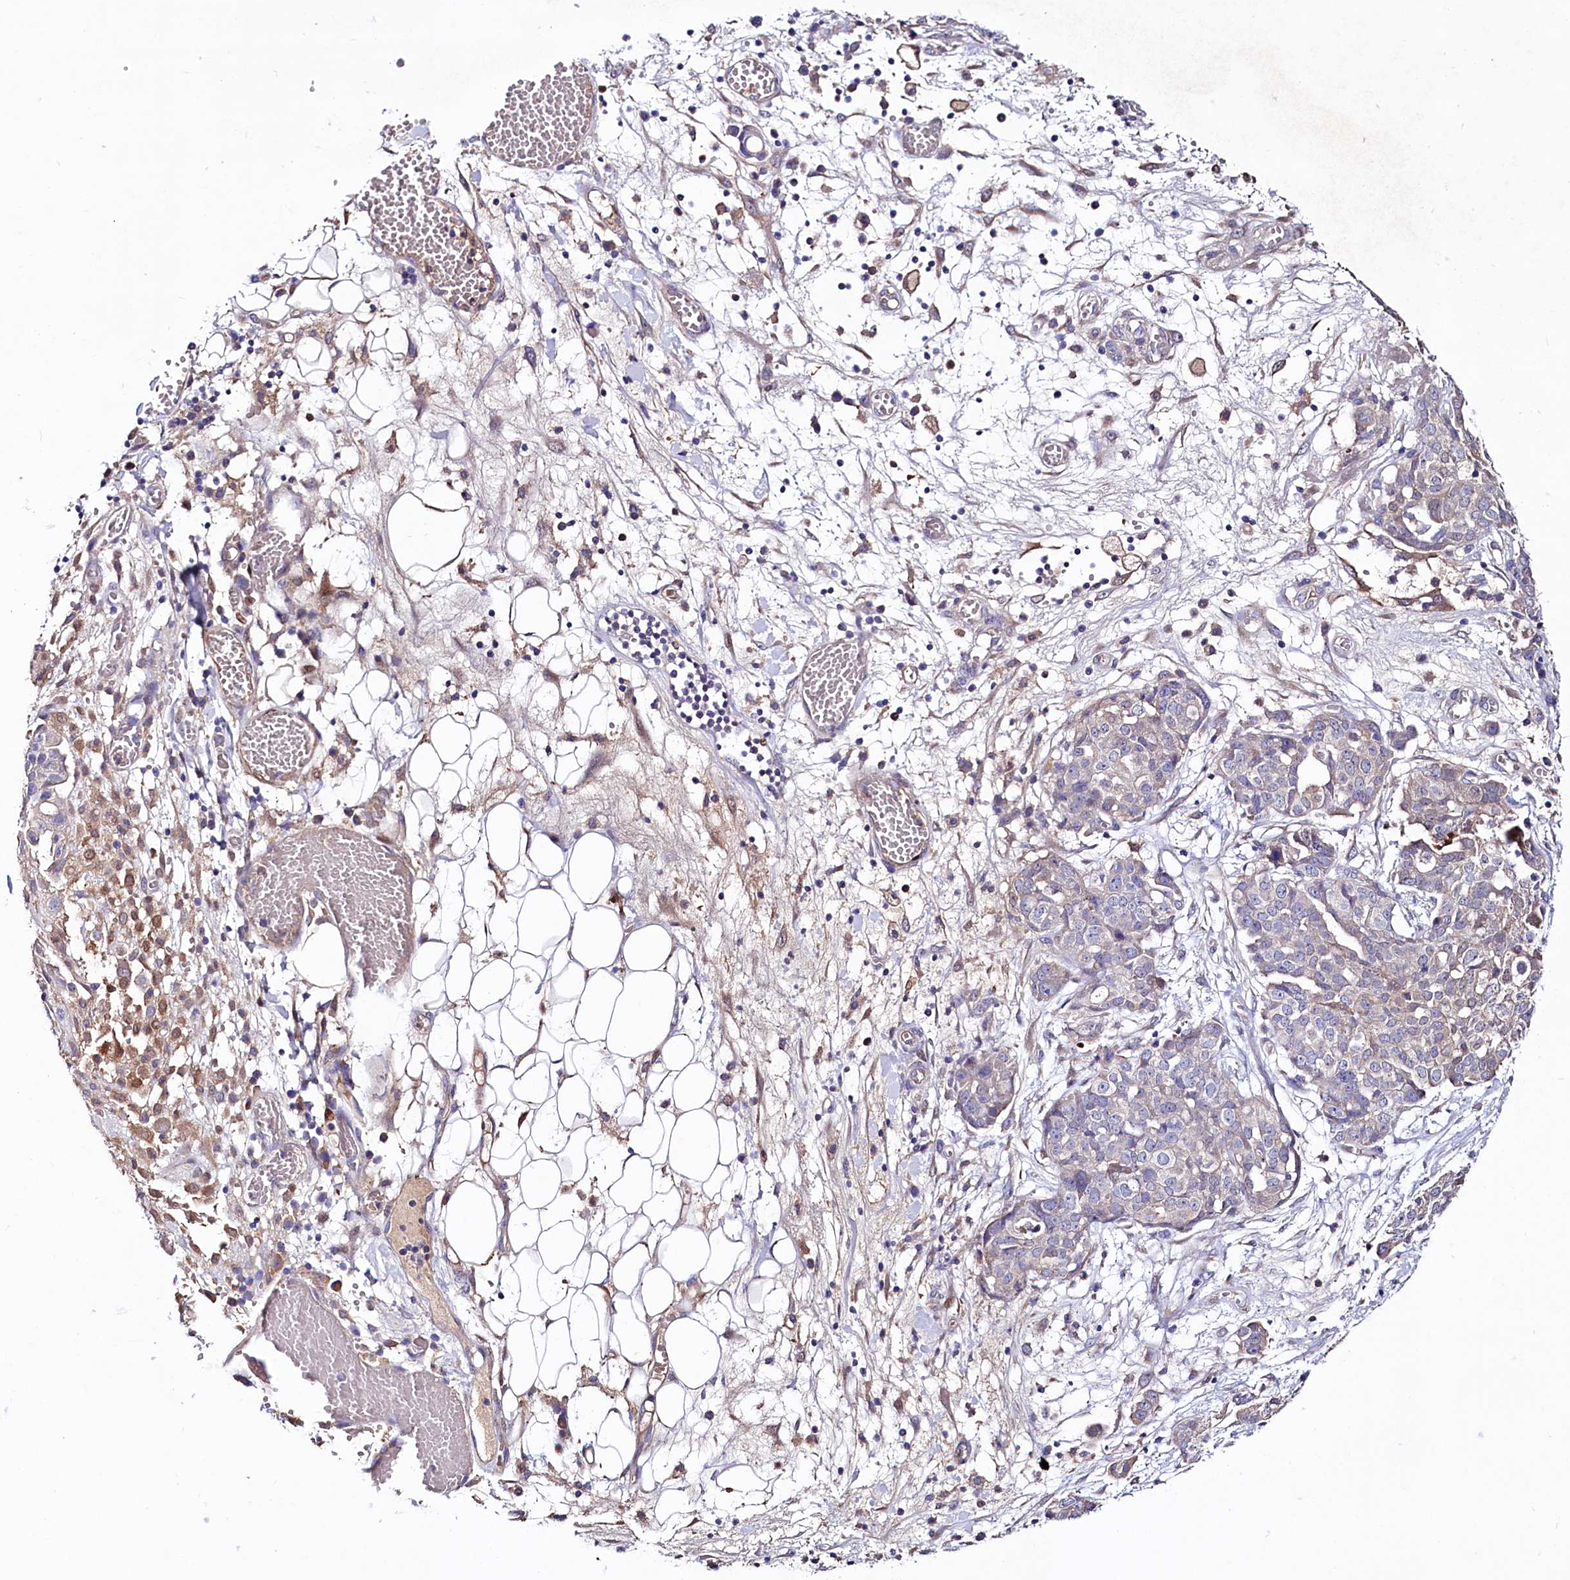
{"staining": {"intensity": "negative", "quantity": "none", "location": "none"}, "tissue": "ovarian cancer", "cell_type": "Tumor cells", "image_type": "cancer", "snomed": [{"axis": "morphology", "description": "Cystadenocarcinoma, serous, NOS"}, {"axis": "topography", "description": "Soft tissue"}, {"axis": "topography", "description": "Ovary"}], "caption": "A high-resolution histopathology image shows IHC staining of serous cystadenocarcinoma (ovarian), which exhibits no significant staining in tumor cells.", "gene": "IL17RD", "patient": {"sex": "female", "age": 57}}